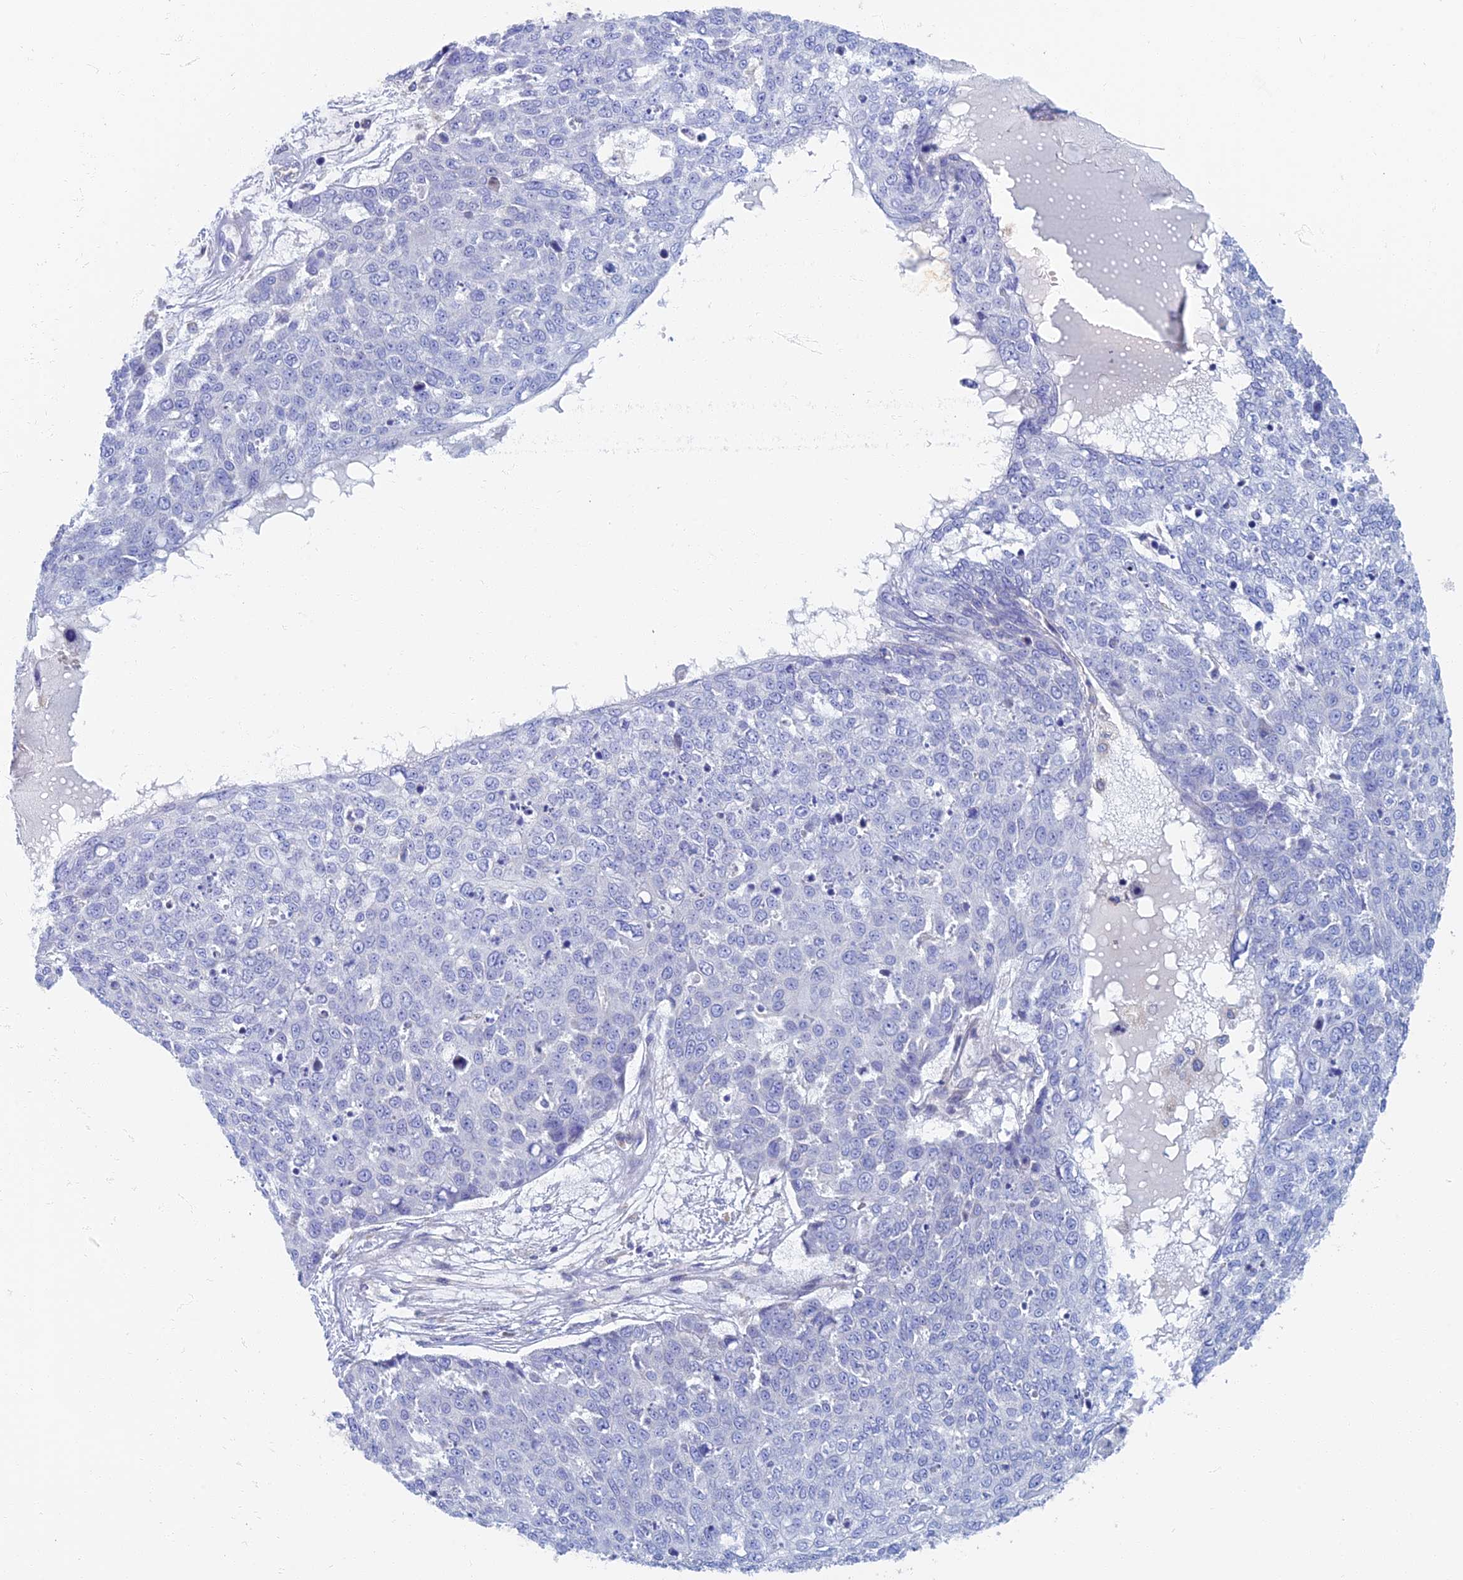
{"staining": {"intensity": "negative", "quantity": "none", "location": "none"}, "tissue": "skin cancer", "cell_type": "Tumor cells", "image_type": "cancer", "snomed": [{"axis": "morphology", "description": "Squamous cell carcinoma, NOS"}, {"axis": "topography", "description": "Skin"}], "caption": "Immunohistochemistry (IHC) of human skin cancer demonstrates no staining in tumor cells.", "gene": "TMEM44", "patient": {"sex": "male", "age": 71}}